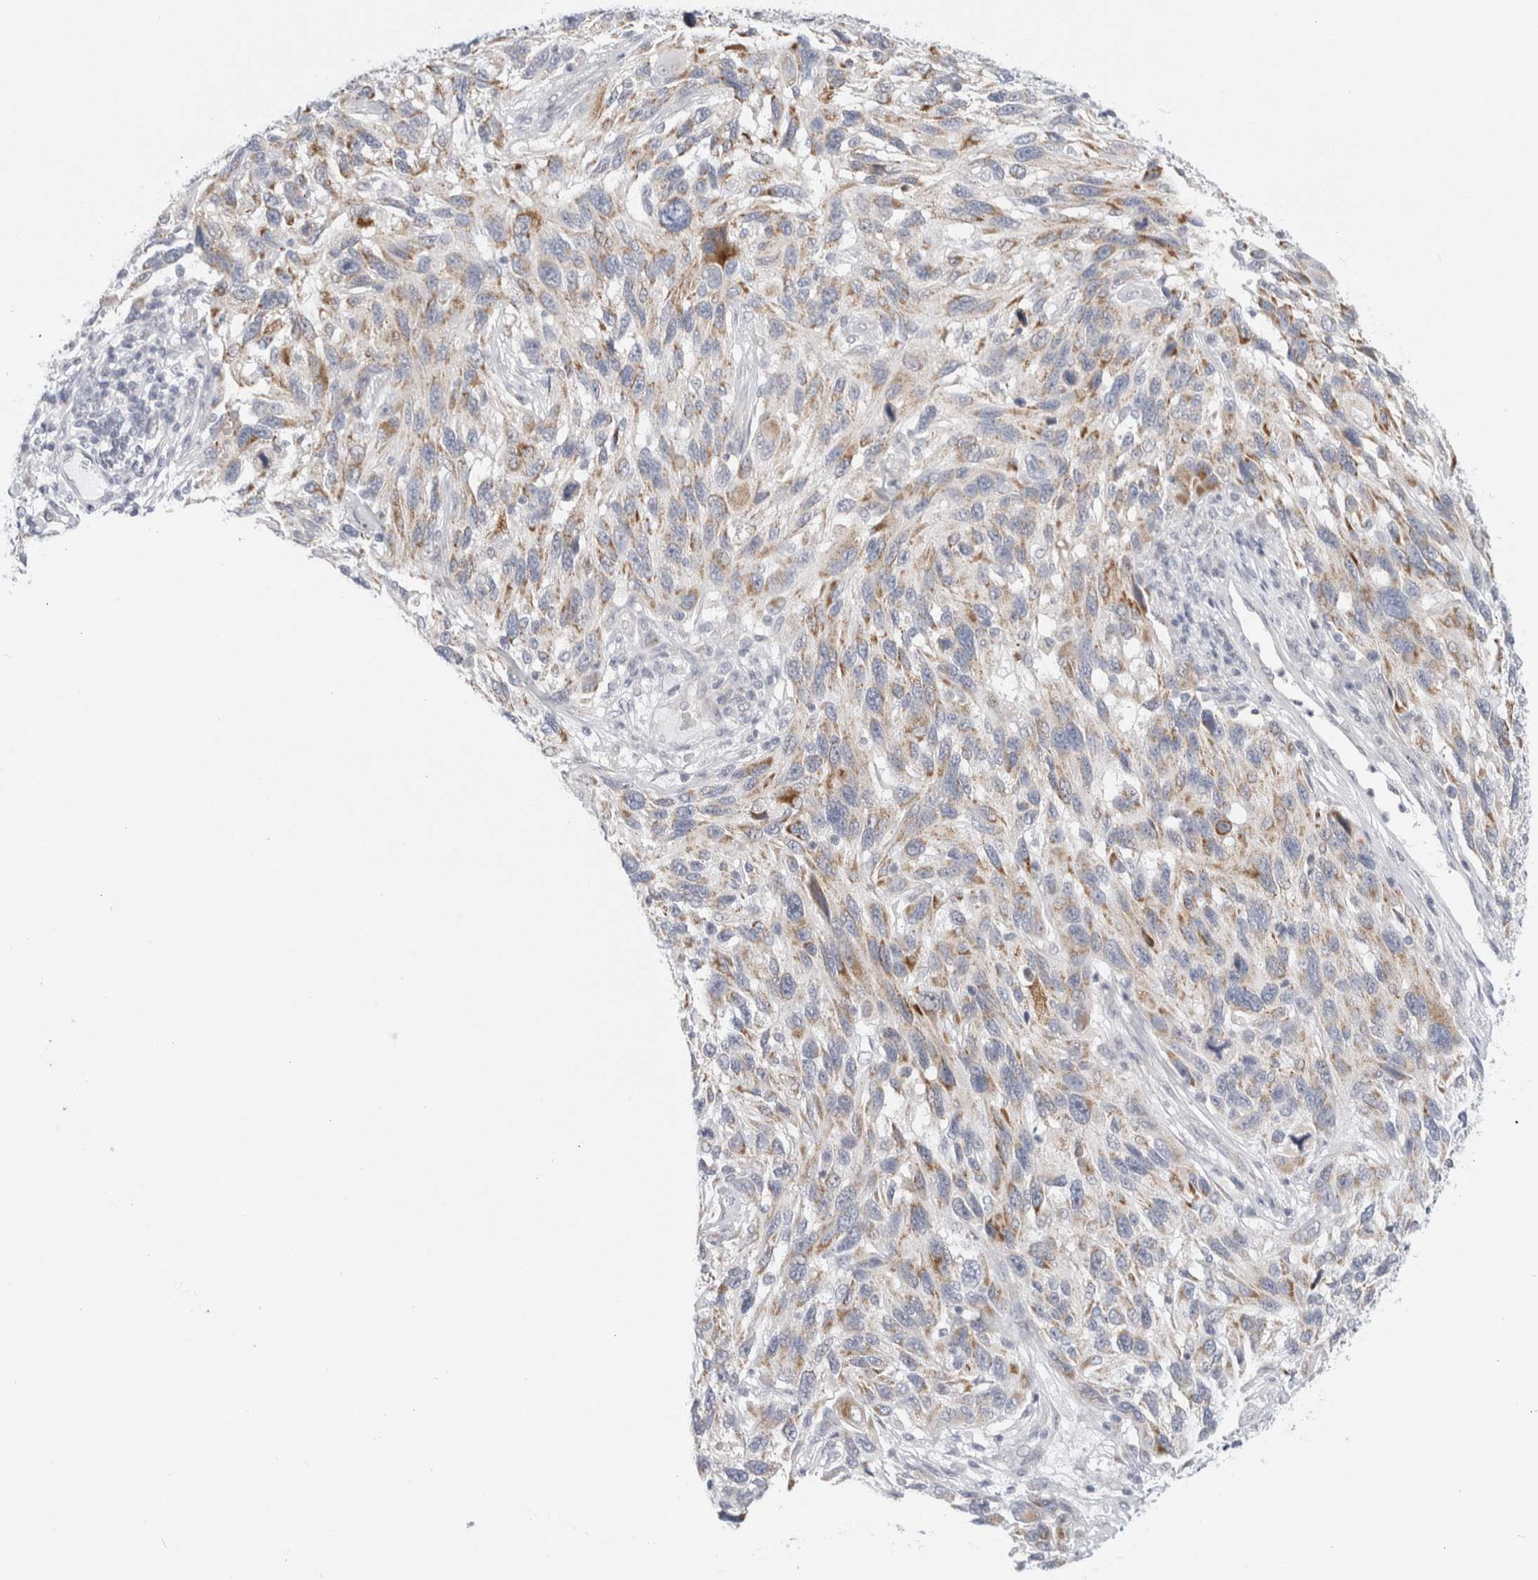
{"staining": {"intensity": "moderate", "quantity": ">75%", "location": "cytoplasmic/membranous"}, "tissue": "melanoma", "cell_type": "Tumor cells", "image_type": "cancer", "snomed": [{"axis": "morphology", "description": "Malignant melanoma, NOS"}, {"axis": "topography", "description": "Skin"}], "caption": "Protein staining by immunohistochemistry reveals moderate cytoplasmic/membranous positivity in about >75% of tumor cells in melanoma. (DAB IHC with brightfield microscopy, high magnification).", "gene": "FAHD1", "patient": {"sex": "male", "age": 53}}